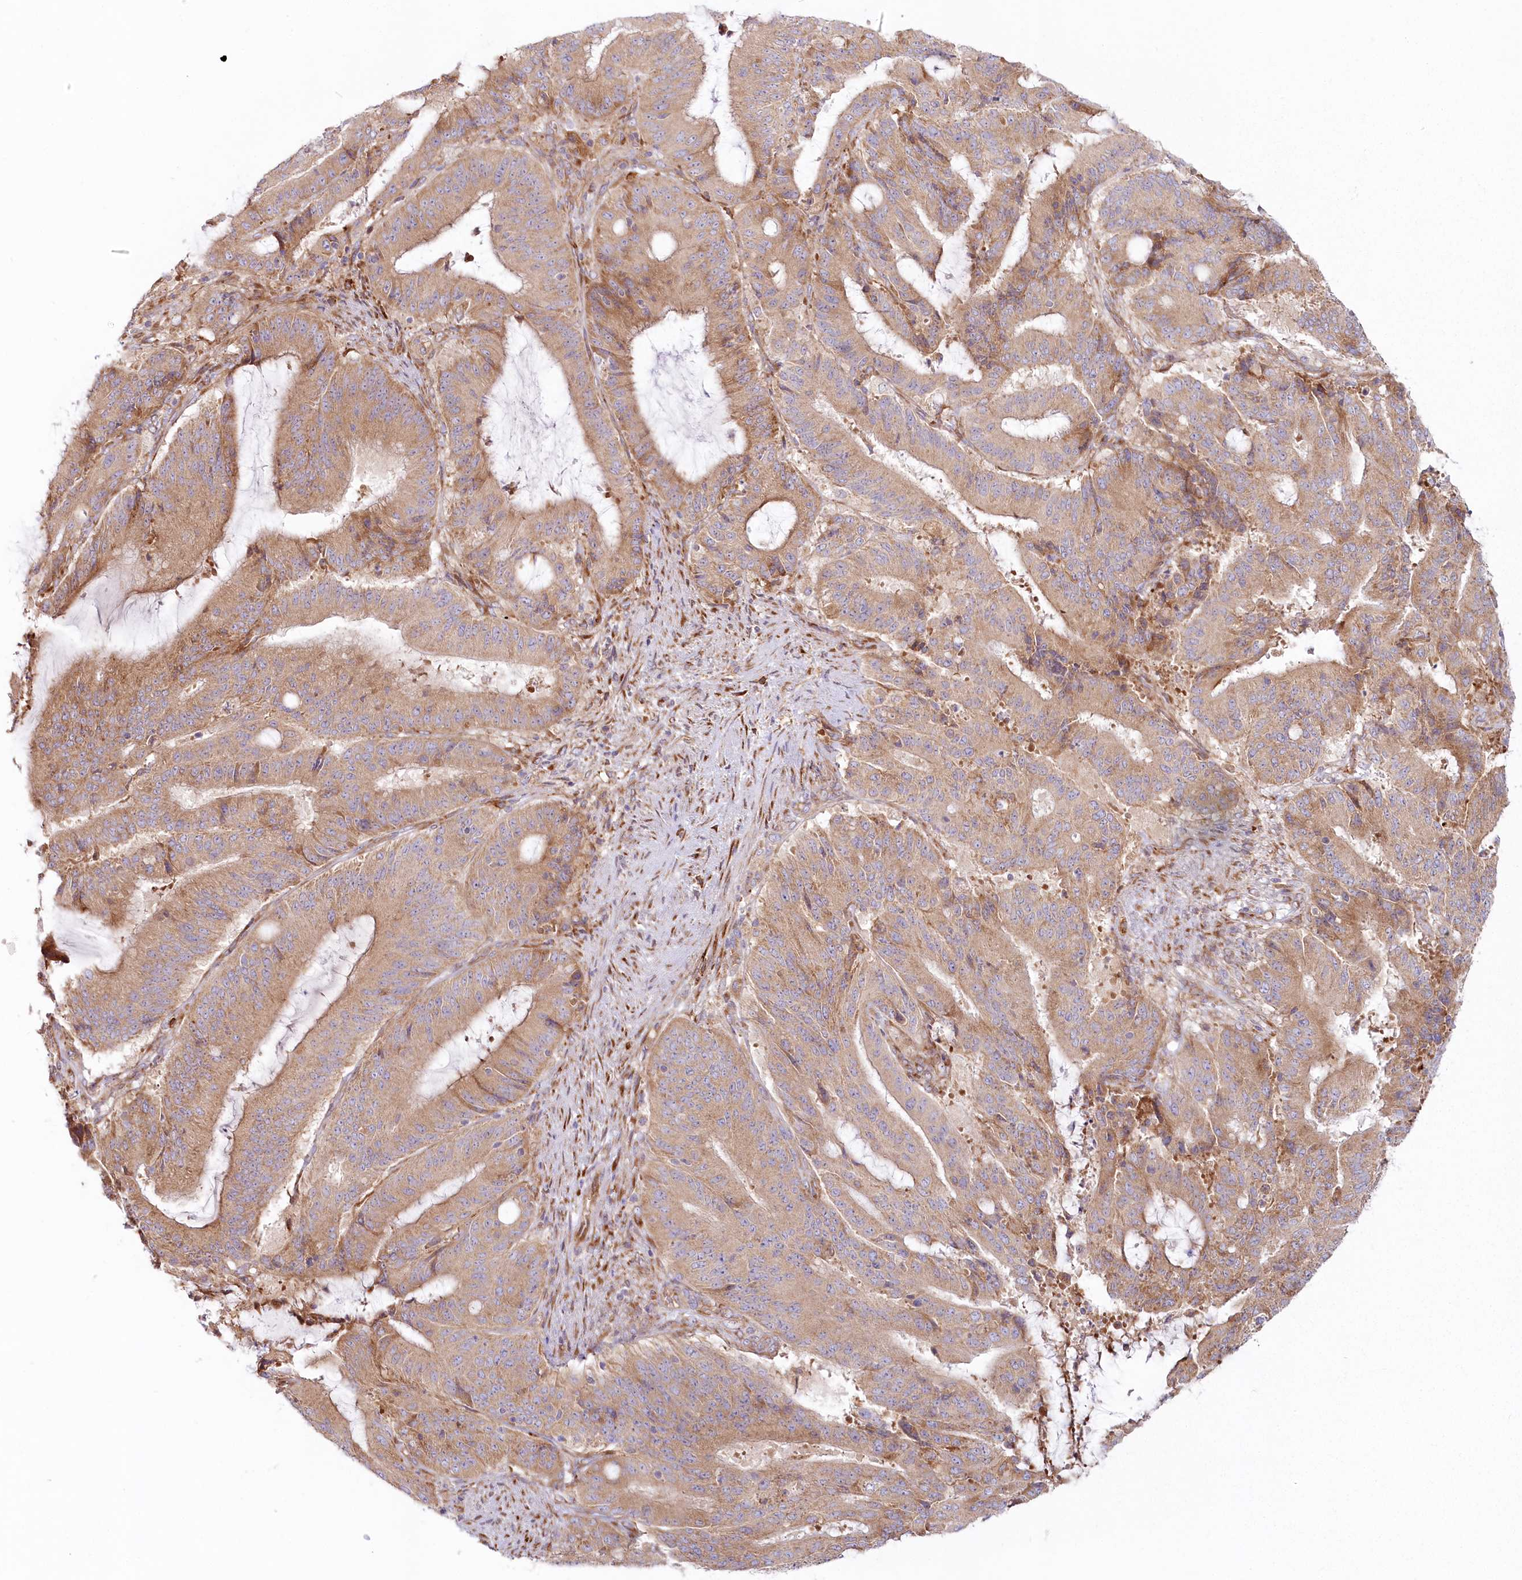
{"staining": {"intensity": "moderate", "quantity": ">75%", "location": "cytoplasmic/membranous"}, "tissue": "liver cancer", "cell_type": "Tumor cells", "image_type": "cancer", "snomed": [{"axis": "morphology", "description": "Normal tissue, NOS"}, {"axis": "morphology", "description": "Cholangiocarcinoma"}, {"axis": "topography", "description": "Liver"}, {"axis": "topography", "description": "Peripheral nerve tissue"}], "caption": "Liver cancer (cholangiocarcinoma) stained for a protein (brown) demonstrates moderate cytoplasmic/membranous positive expression in about >75% of tumor cells.", "gene": "HARS2", "patient": {"sex": "female", "age": 73}}